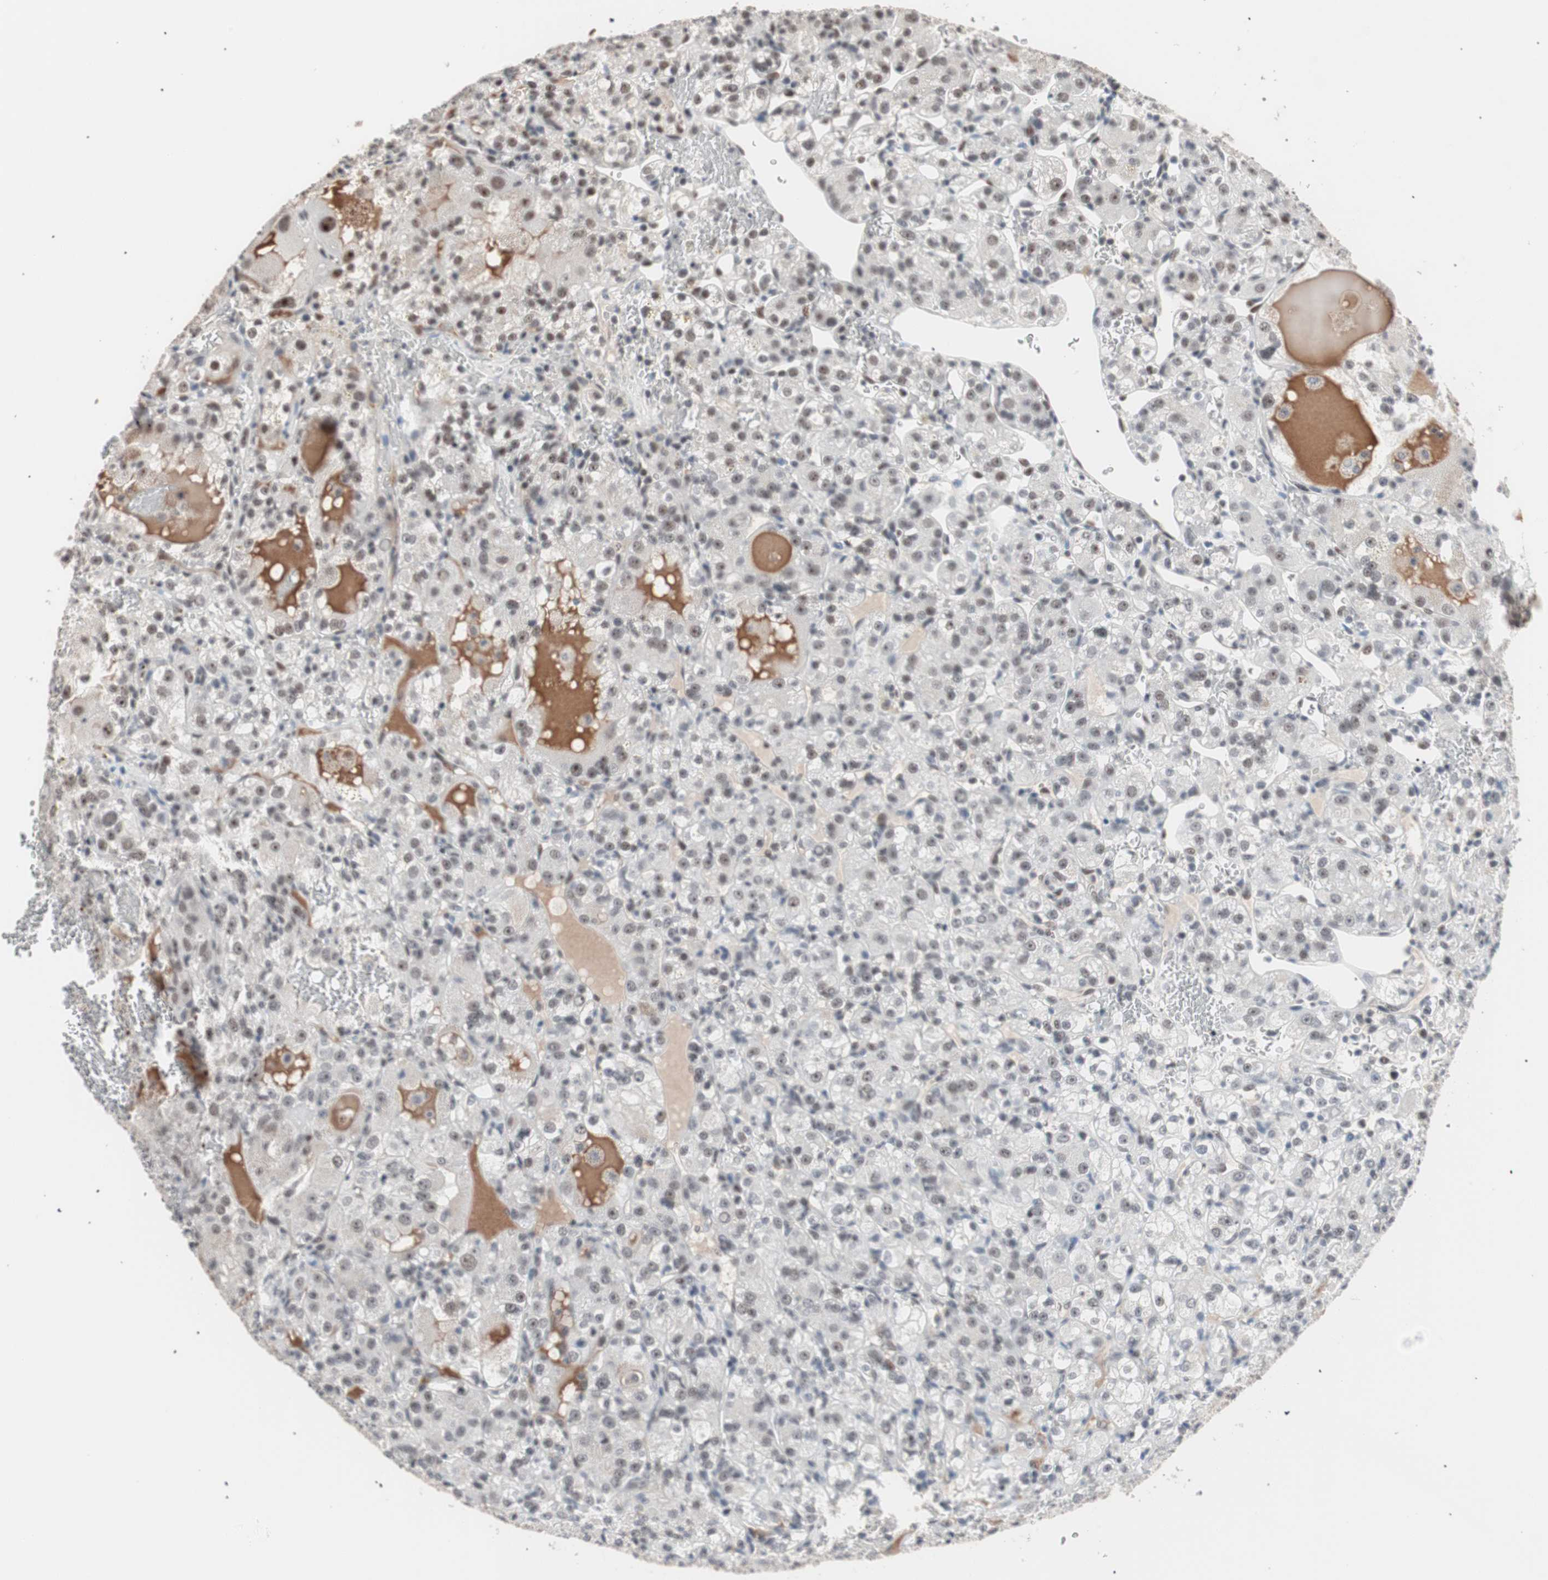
{"staining": {"intensity": "weak", "quantity": "25%-75%", "location": "nuclear"}, "tissue": "renal cancer", "cell_type": "Tumor cells", "image_type": "cancer", "snomed": [{"axis": "morphology", "description": "Normal tissue, NOS"}, {"axis": "morphology", "description": "Adenocarcinoma, NOS"}, {"axis": "topography", "description": "Kidney"}], "caption": "A brown stain labels weak nuclear positivity of a protein in human adenocarcinoma (renal) tumor cells.", "gene": "LIG3", "patient": {"sex": "male", "age": 61}}